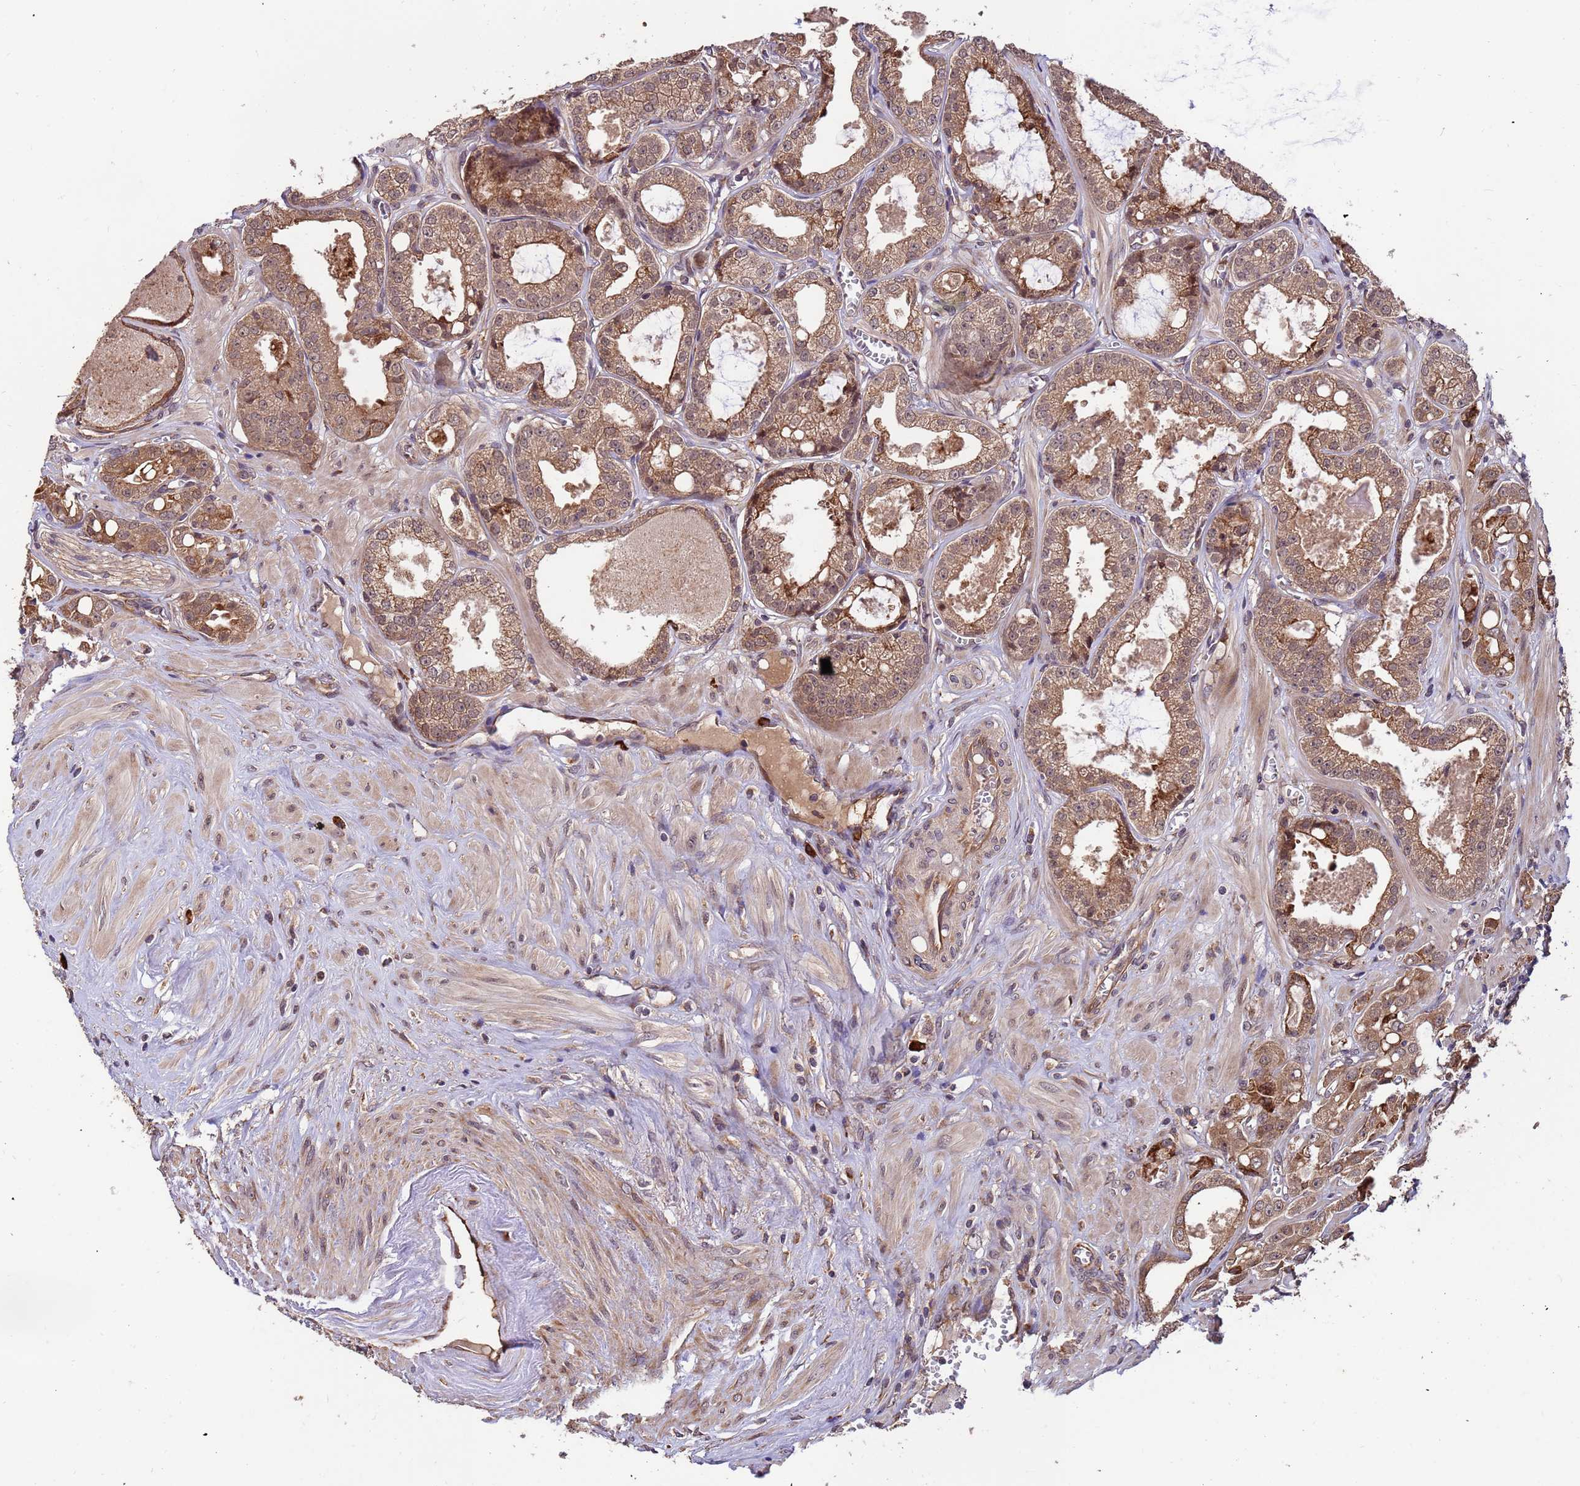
{"staining": {"intensity": "moderate", "quantity": ">75%", "location": "cytoplasmic/membranous,nuclear"}, "tissue": "prostate cancer", "cell_type": "Tumor cells", "image_type": "cancer", "snomed": [{"axis": "morphology", "description": "Adenocarcinoma, High grade"}, {"axis": "topography", "description": "Prostate"}], "caption": "Prostate cancer tissue displays moderate cytoplasmic/membranous and nuclear staining in about >75% of tumor cells, visualized by immunohistochemistry. (DAB (3,3'-diaminobenzidine) IHC with brightfield microscopy, high magnification).", "gene": "ZNF619", "patient": {"sex": "male", "age": 74}}